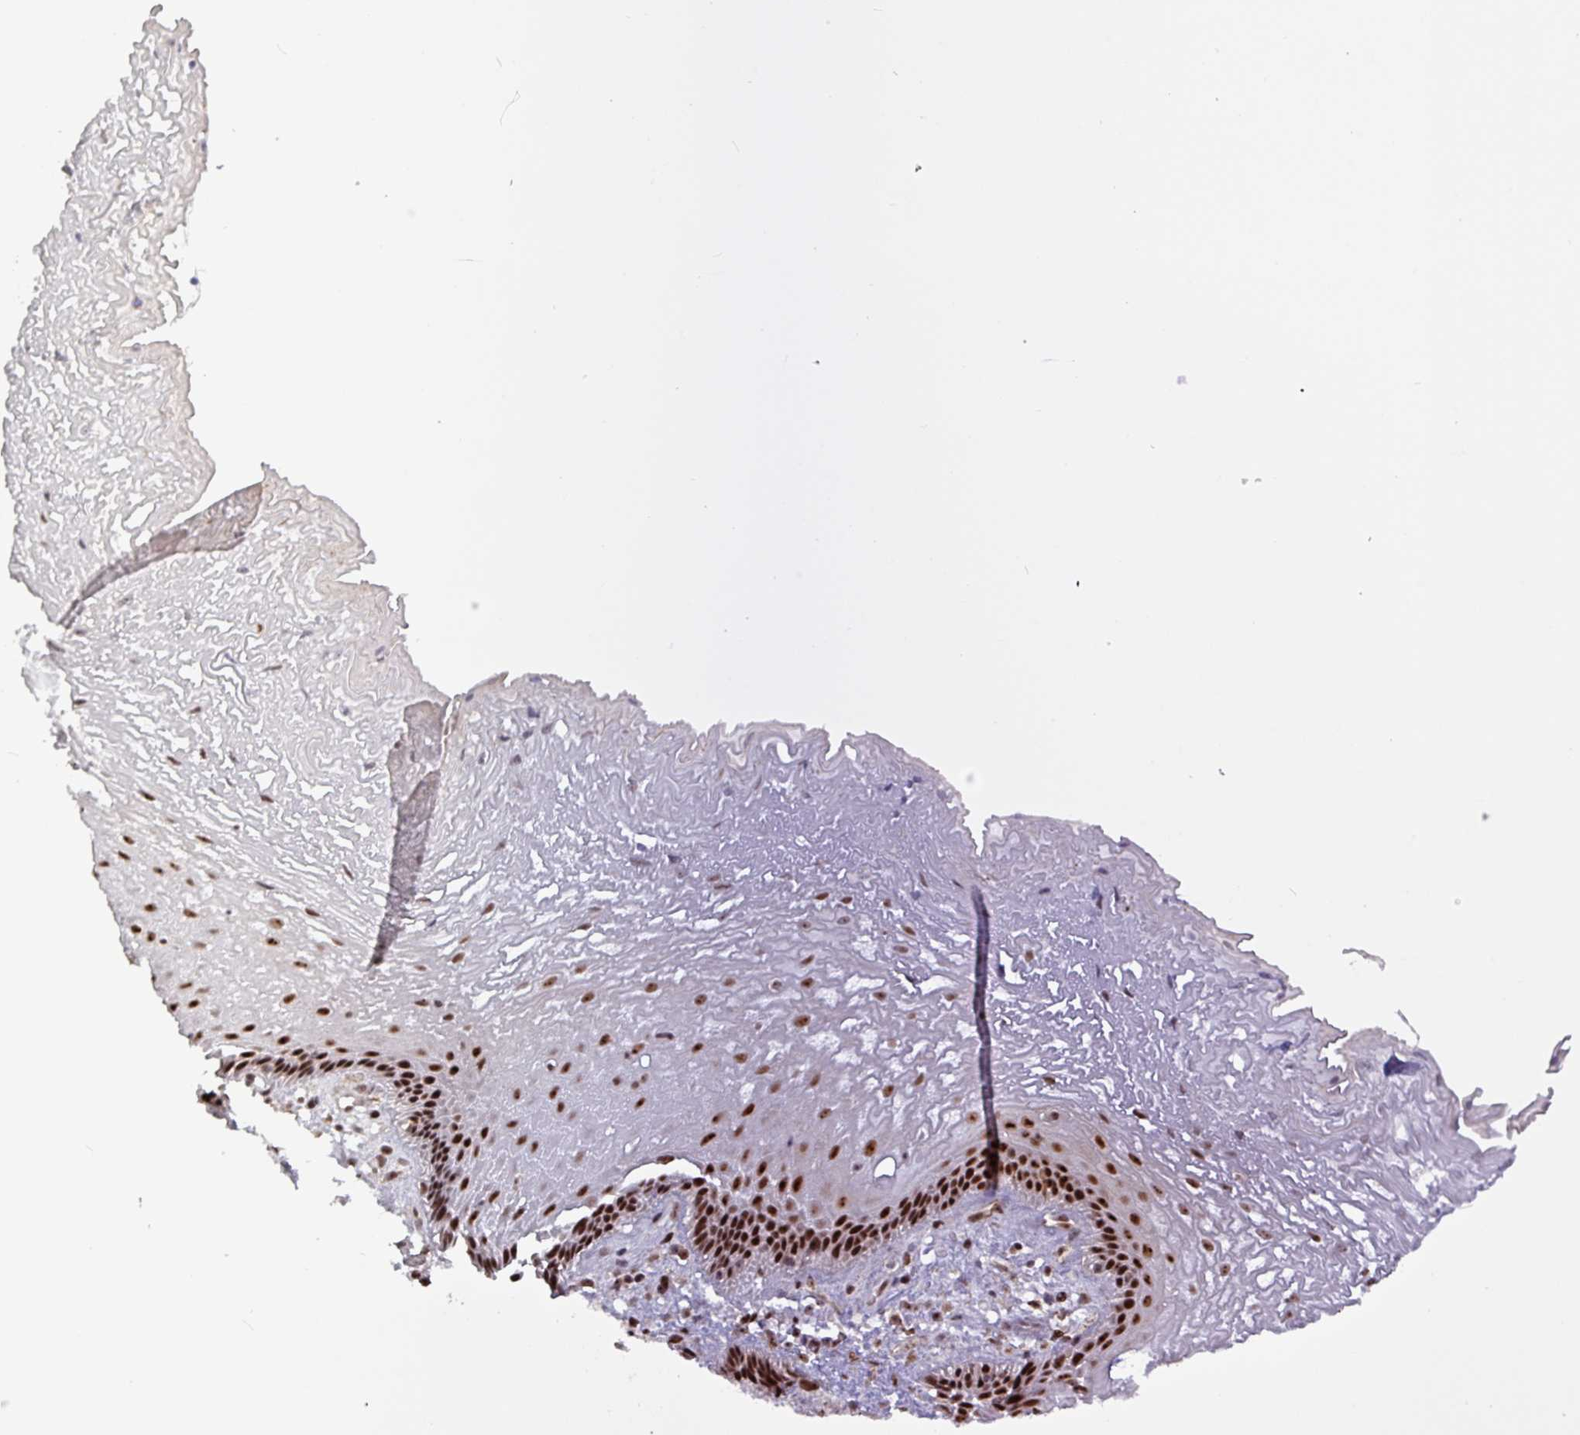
{"staining": {"intensity": "strong", "quantity": ">75%", "location": "nuclear"}, "tissue": "esophagus", "cell_type": "Squamous epithelial cells", "image_type": "normal", "snomed": [{"axis": "morphology", "description": "Normal tissue, NOS"}, {"axis": "topography", "description": "Esophagus"}], "caption": "A high amount of strong nuclear staining is present in about >75% of squamous epithelial cells in normal esophagus. The staining was performed using DAB (3,3'-diaminobenzidine), with brown indicating positive protein expression. Nuclei are stained blue with hematoxylin.", "gene": "RRN3", "patient": {"sex": "male", "age": 60}}